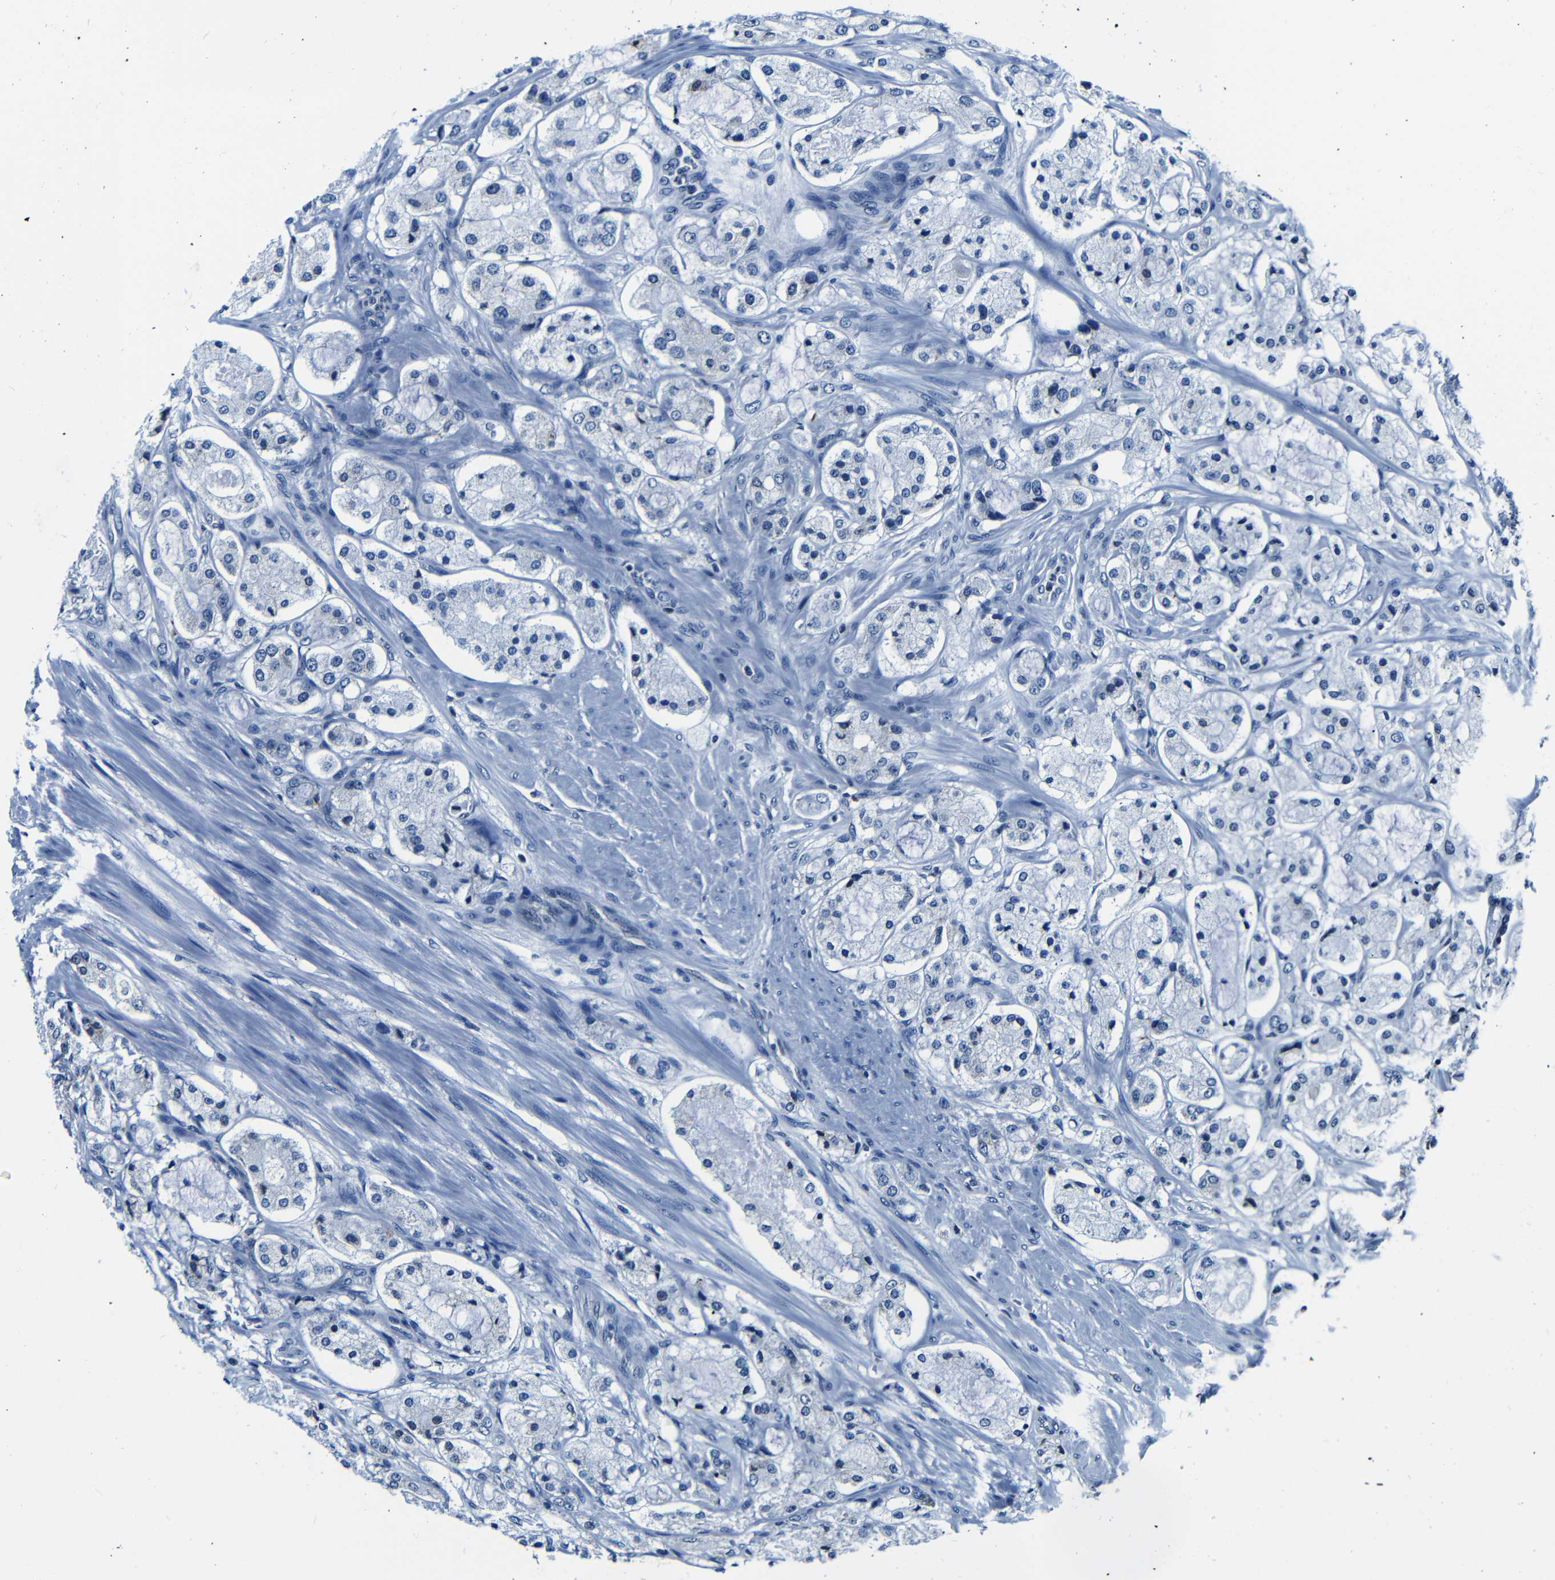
{"staining": {"intensity": "negative", "quantity": "none", "location": "none"}, "tissue": "prostate cancer", "cell_type": "Tumor cells", "image_type": "cancer", "snomed": [{"axis": "morphology", "description": "Adenocarcinoma, High grade"}, {"axis": "topography", "description": "Prostate"}], "caption": "This is a histopathology image of IHC staining of prostate cancer (high-grade adenocarcinoma), which shows no expression in tumor cells. (DAB (3,3'-diaminobenzidine) immunohistochemistry (IHC), high magnification).", "gene": "NCBP3", "patient": {"sex": "male", "age": 65}}